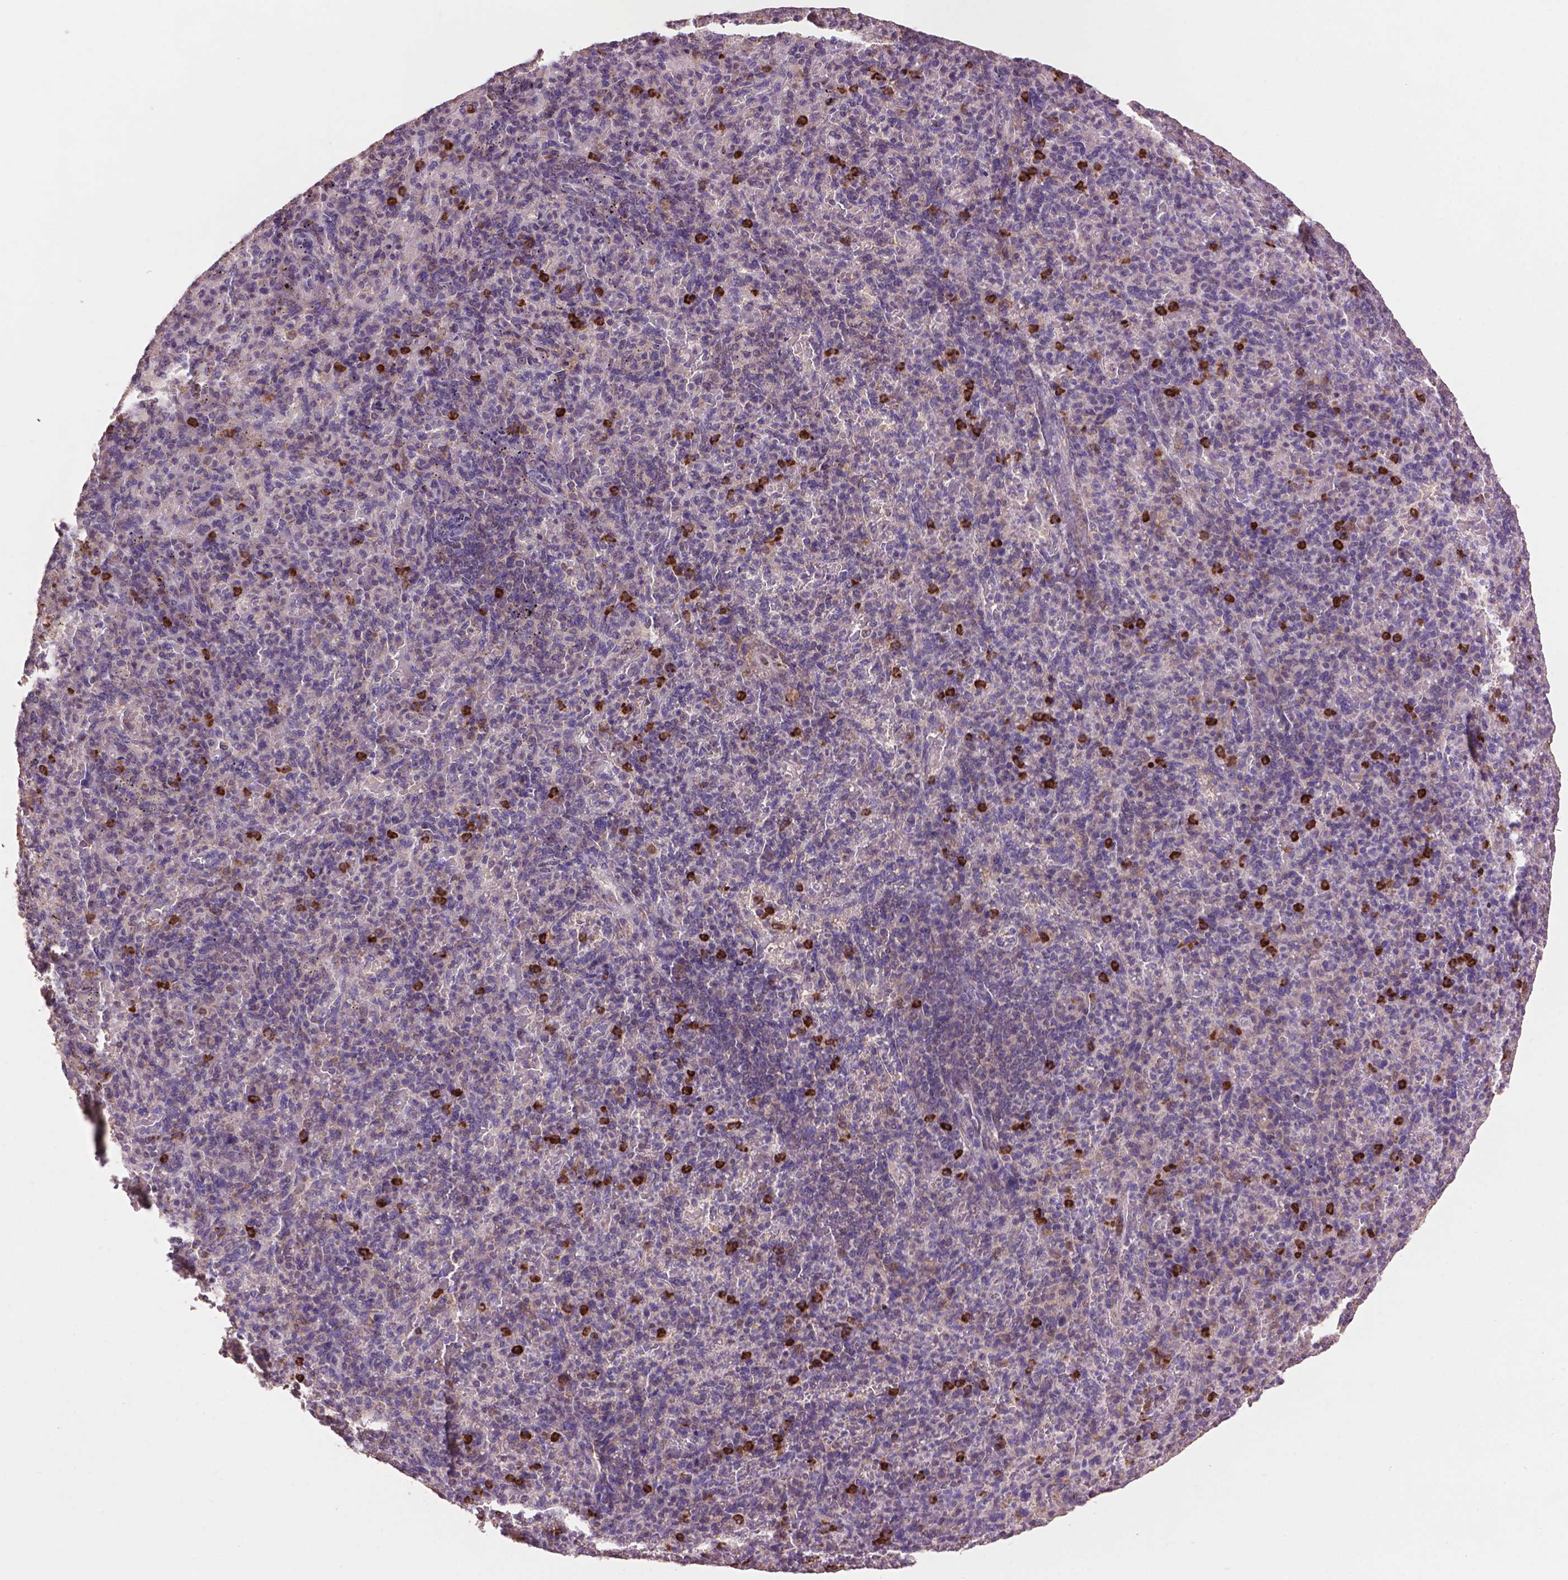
{"staining": {"intensity": "strong", "quantity": "<25%", "location": "cytoplasmic/membranous,nuclear"}, "tissue": "spleen", "cell_type": "Cells in red pulp", "image_type": "normal", "snomed": [{"axis": "morphology", "description": "Normal tissue, NOS"}, {"axis": "topography", "description": "Spleen"}], "caption": "The histopathology image shows staining of unremarkable spleen, revealing strong cytoplasmic/membranous,nuclear protein positivity (brown color) within cells in red pulp.", "gene": "LRRC3C", "patient": {"sex": "female", "age": 74}}